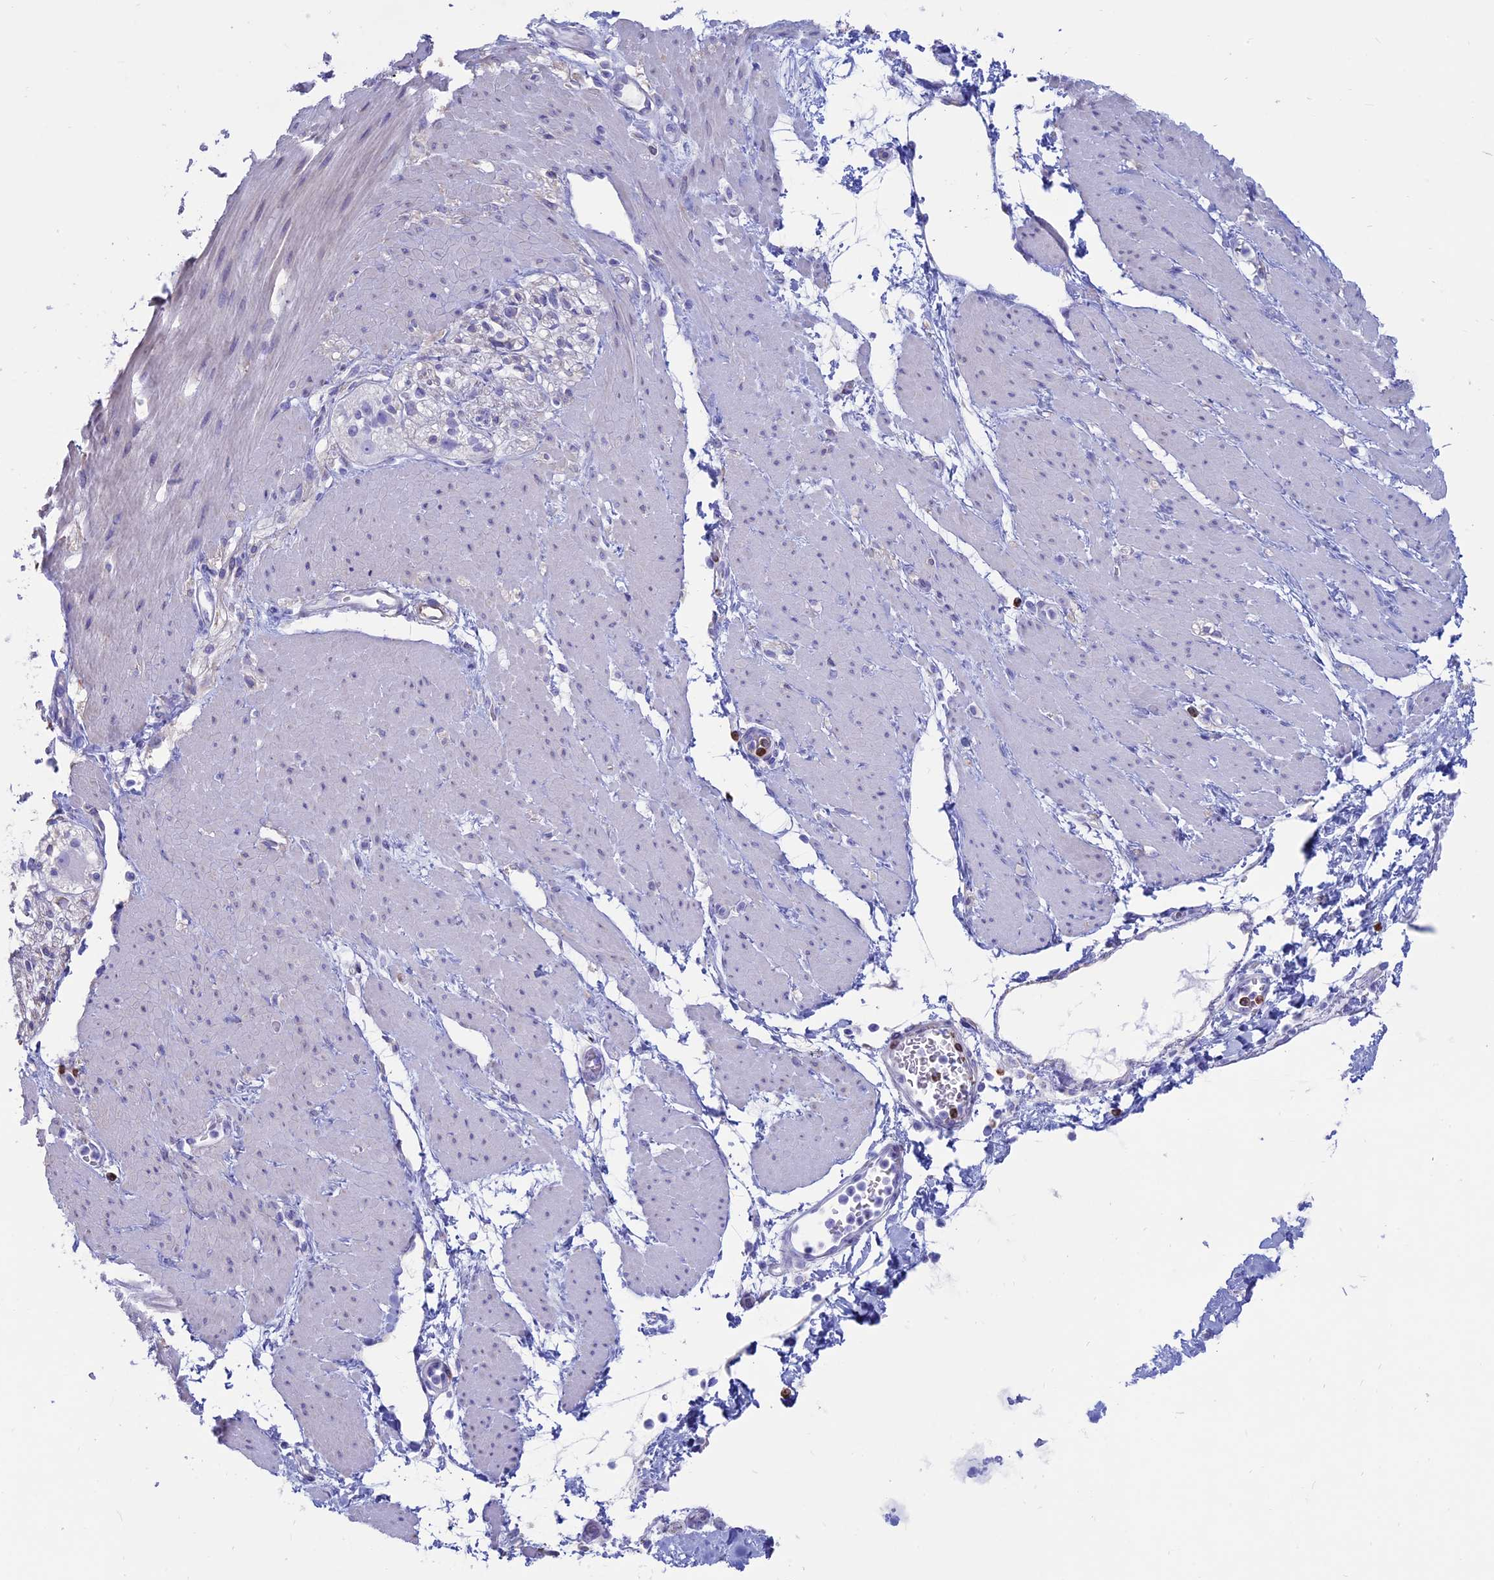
{"staining": {"intensity": "negative", "quantity": "none", "location": "none"}, "tissue": "adipose tissue", "cell_type": "Adipocytes", "image_type": "normal", "snomed": [{"axis": "morphology", "description": "Normal tissue, NOS"}, {"axis": "morphology", "description": "Adenocarcinoma, NOS"}, {"axis": "topography", "description": "Duodenum"}, {"axis": "topography", "description": "Peripheral nerve tissue"}], "caption": "The IHC micrograph has no significant staining in adipocytes of adipose tissue. The staining was performed using DAB (3,3'-diaminobenzidine) to visualize the protein expression in brown, while the nuclei were stained in blue with hematoxylin (Magnification: 20x).", "gene": "OR2AE1", "patient": {"sex": "female", "age": 60}}